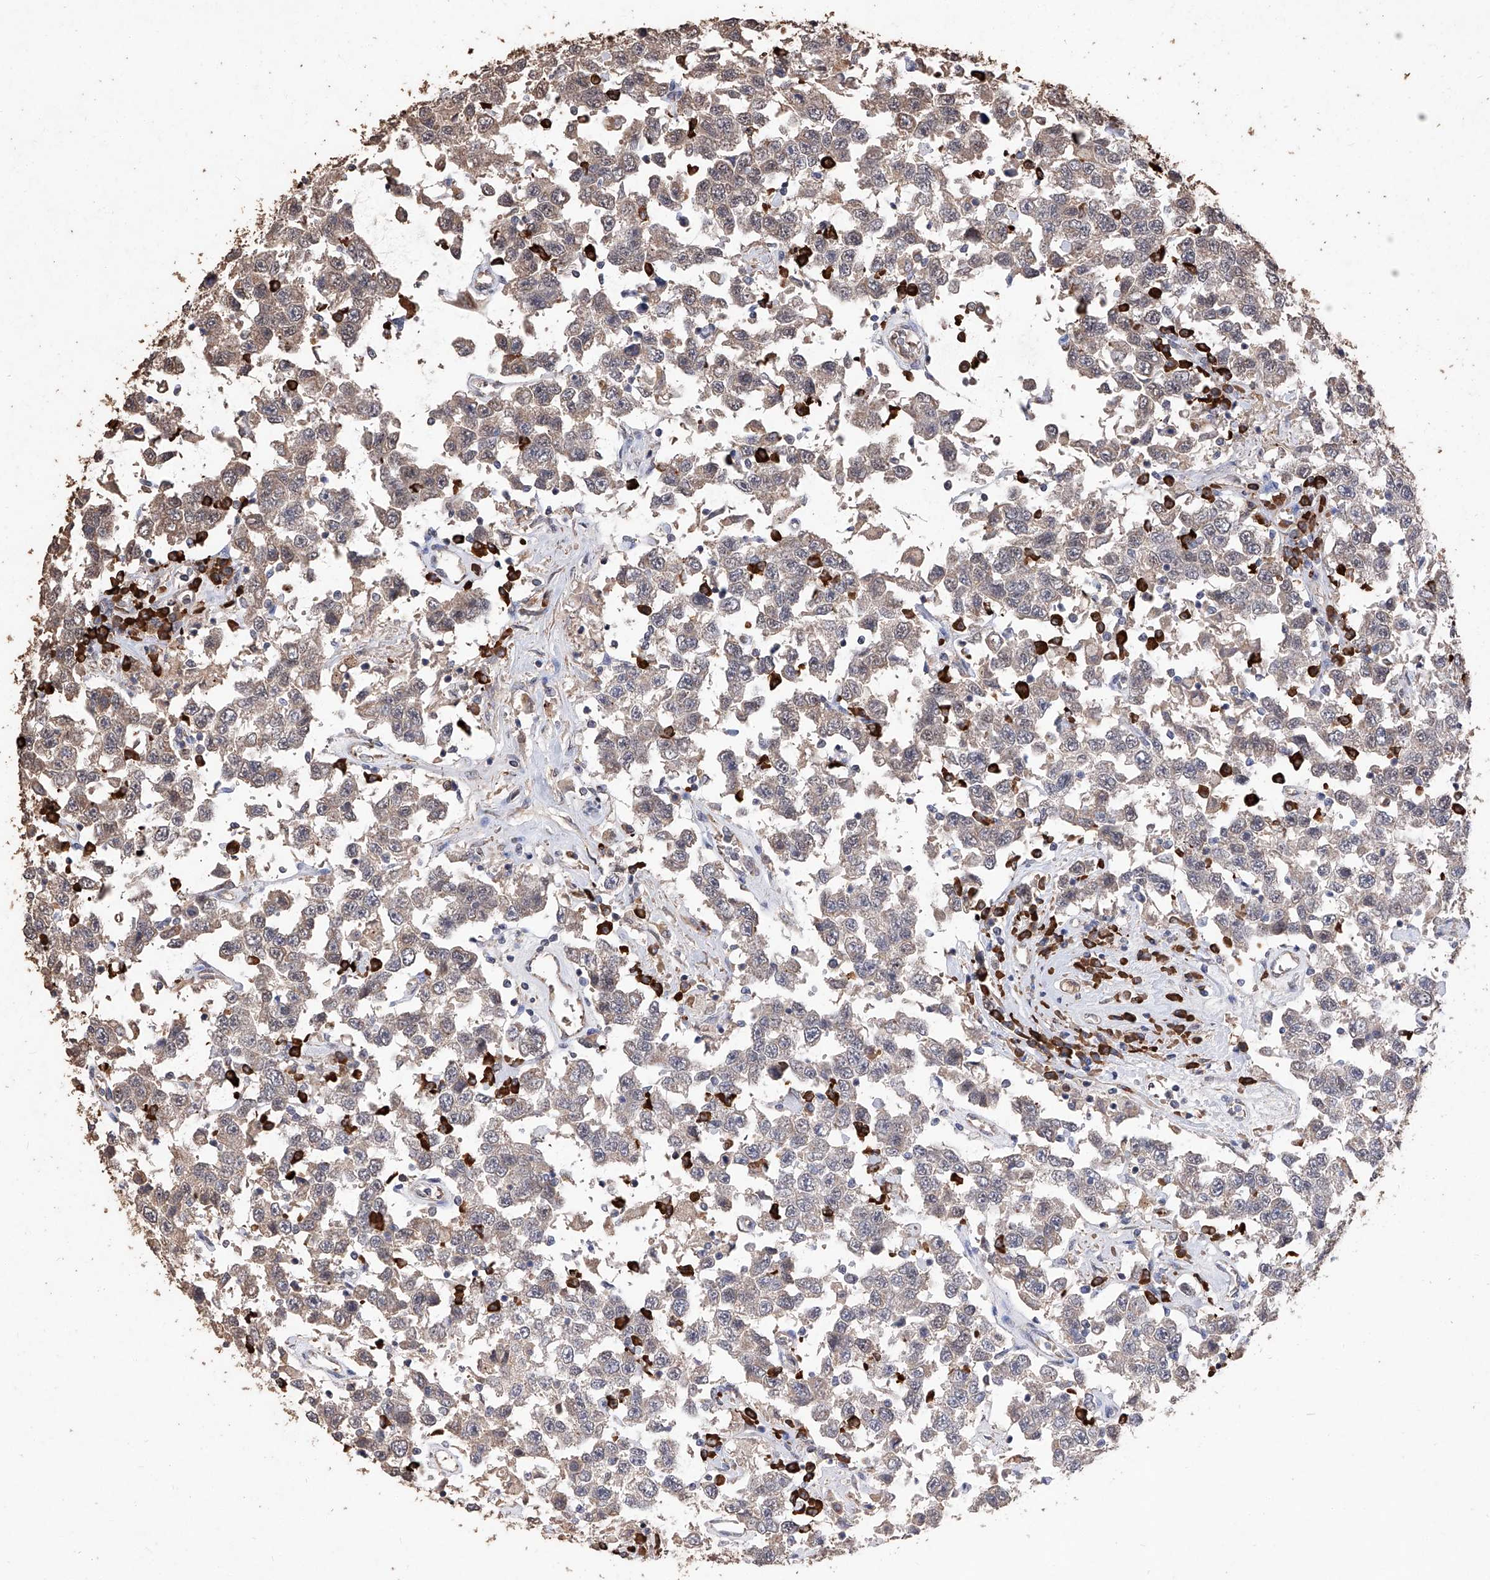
{"staining": {"intensity": "weak", "quantity": ">75%", "location": "cytoplasmic/membranous"}, "tissue": "testis cancer", "cell_type": "Tumor cells", "image_type": "cancer", "snomed": [{"axis": "morphology", "description": "Seminoma, NOS"}, {"axis": "topography", "description": "Testis"}], "caption": "Immunohistochemistry (IHC) histopathology image of neoplastic tissue: human testis cancer stained using immunohistochemistry demonstrates low levels of weak protein expression localized specifically in the cytoplasmic/membranous of tumor cells, appearing as a cytoplasmic/membranous brown color.", "gene": "EML1", "patient": {"sex": "male", "age": 41}}